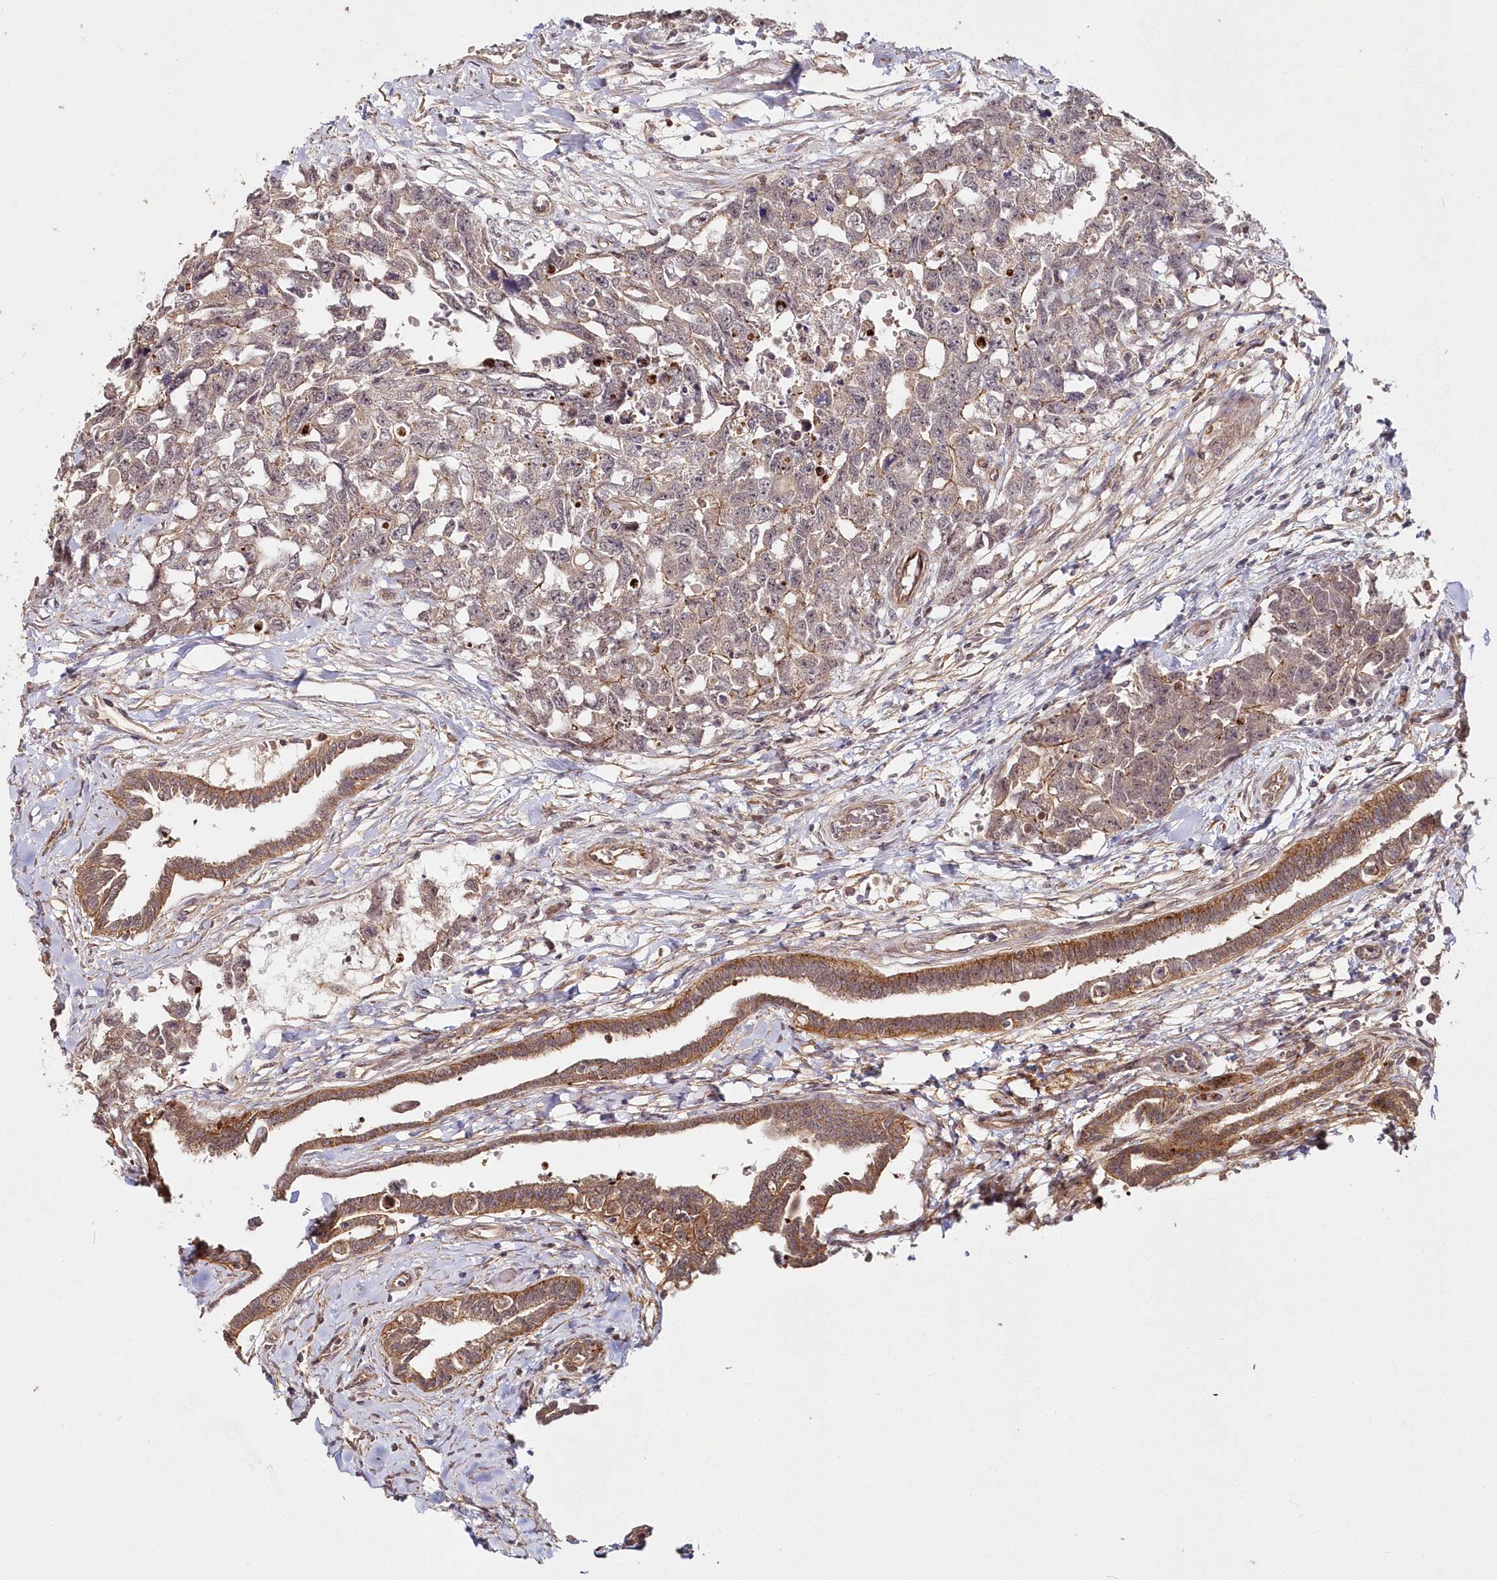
{"staining": {"intensity": "weak", "quantity": ">75%", "location": "cytoplasmic/membranous"}, "tissue": "testis cancer", "cell_type": "Tumor cells", "image_type": "cancer", "snomed": [{"axis": "morphology", "description": "Carcinoma, Embryonal, NOS"}, {"axis": "topography", "description": "Testis"}], "caption": "Immunohistochemical staining of human testis cancer (embryonal carcinoma) demonstrates low levels of weak cytoplasmic/membranous protein expression in approximately >75% of tumor cells. (brown staining indicates protein expression, while blue staining denotes nuclei).", "gene": "HYCC2", "patient": {"sex": "male", "age": 31}}